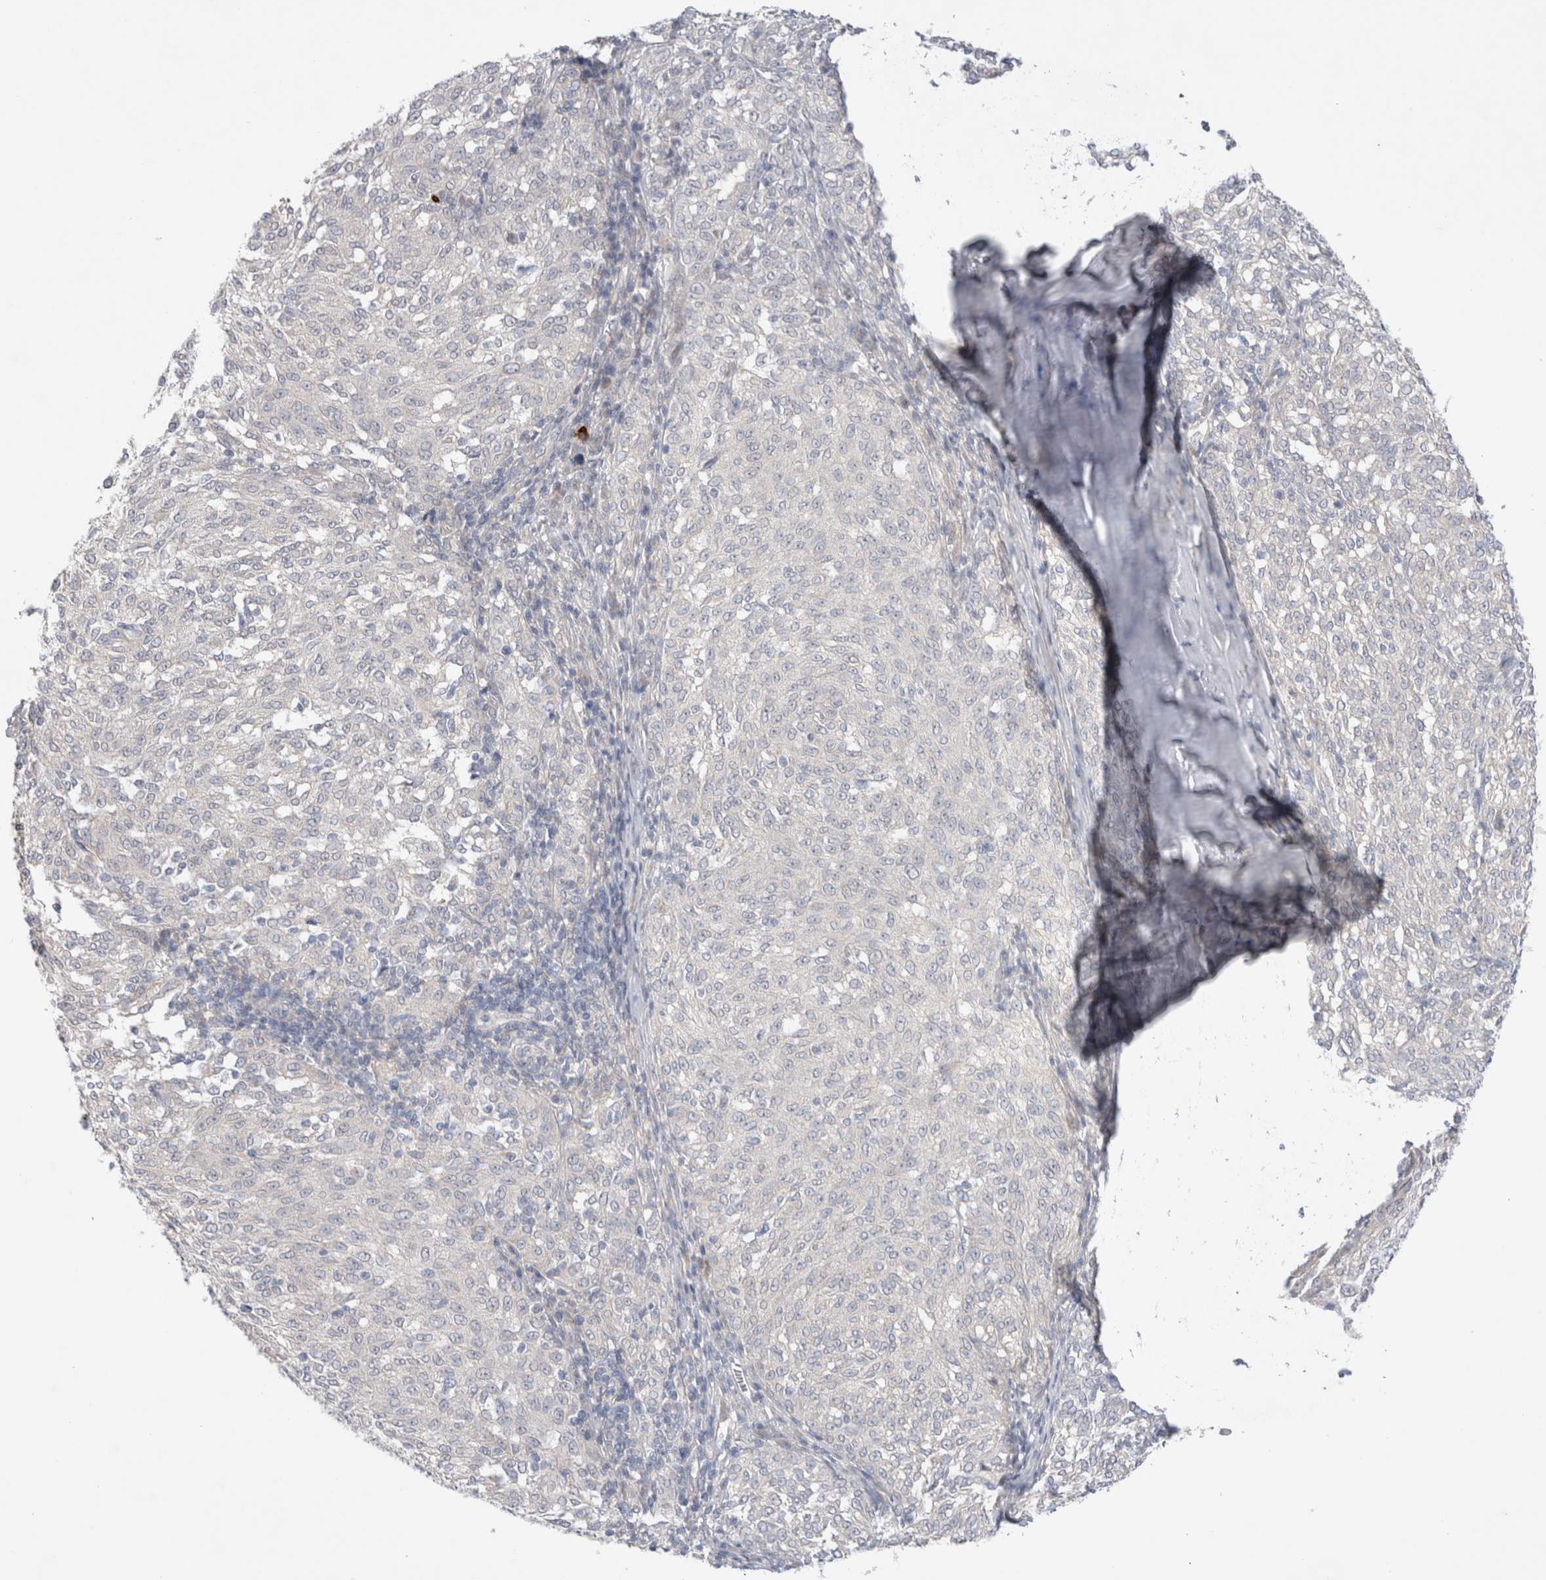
{"staining": {"intensity": "negative", "quantity": "none", "location": "none"}, "tissue": "melanoma", "cell_type": "Tumor cells", "image_type": "cancer", "snomed": [{"axis": "morphology", "description": "Malignant melanoma, NOS"}, {"axis": "topography", "description": "Skin"}], "caption": "This image is of melanoma stained with immunohistochemistry to label a protein in brown with the nuclei are counter-stained blue. There is no positivity in tumor cells.", "gene": "GSDMB", "patient": {"sex": "female", "age": 72}}